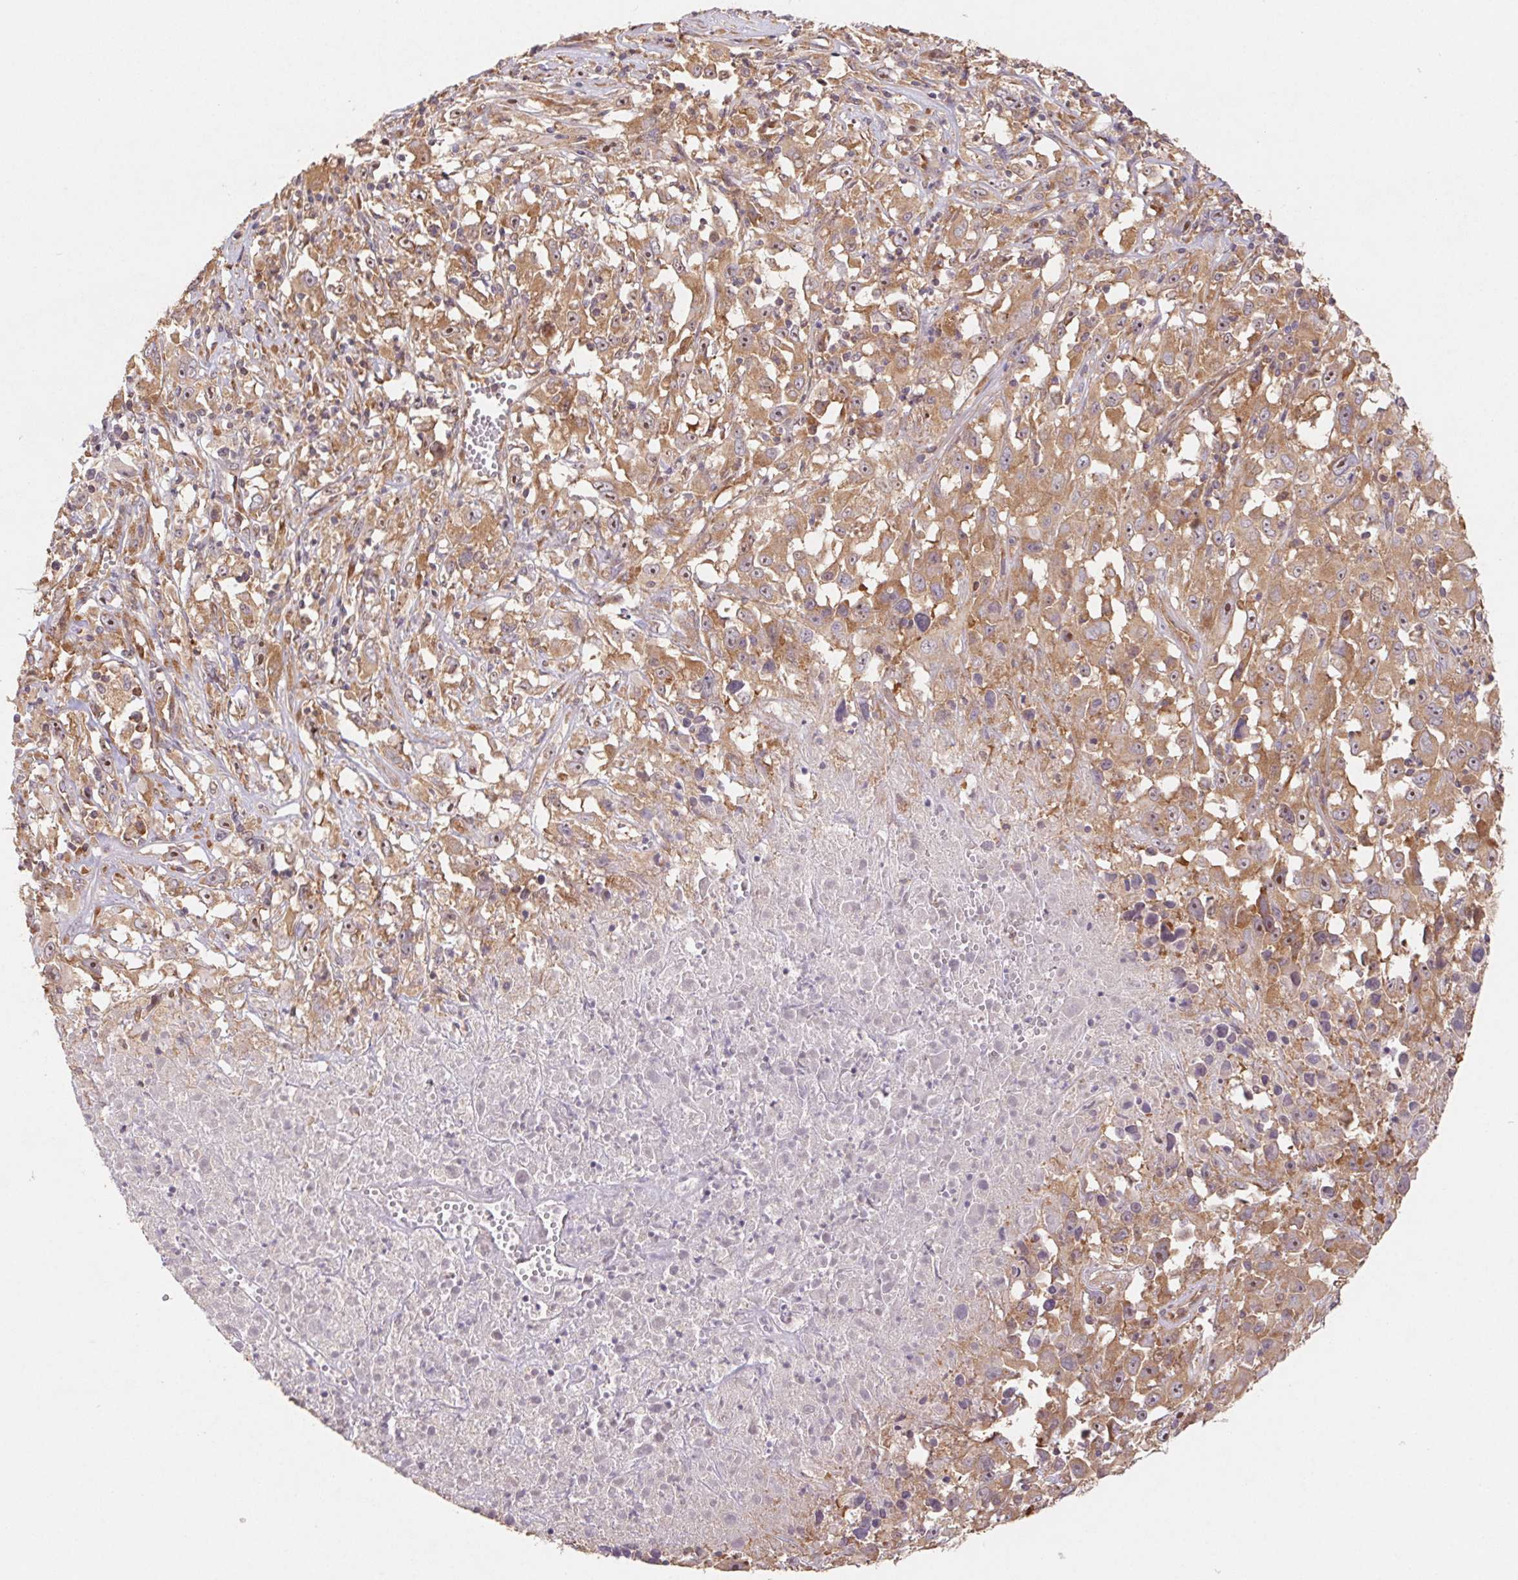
{"staining": {"intensity": "moderate", "quantity": ">75%", "location": "cytoplasmic/membranous,nuclear"}, "tissue": "melanoma", "cell_type": "Tumor cells", "image_type": "cancer", "snomed": [{"axis": "morphology", "description": "Malignant melanoma, Metastatic site"}, {"axis": "topography", "description": "Soft tissue"}], "caption": "A photomicrograph showing moderate cytoplasmic/membranous and nuclear expression in about >75% of tumor cells in malignant melanoma (metastatic site), as visualized by brown immunohistochemical staining.", "gene": "RPL27A", "patient": {"sex": "male", "age": 50}}